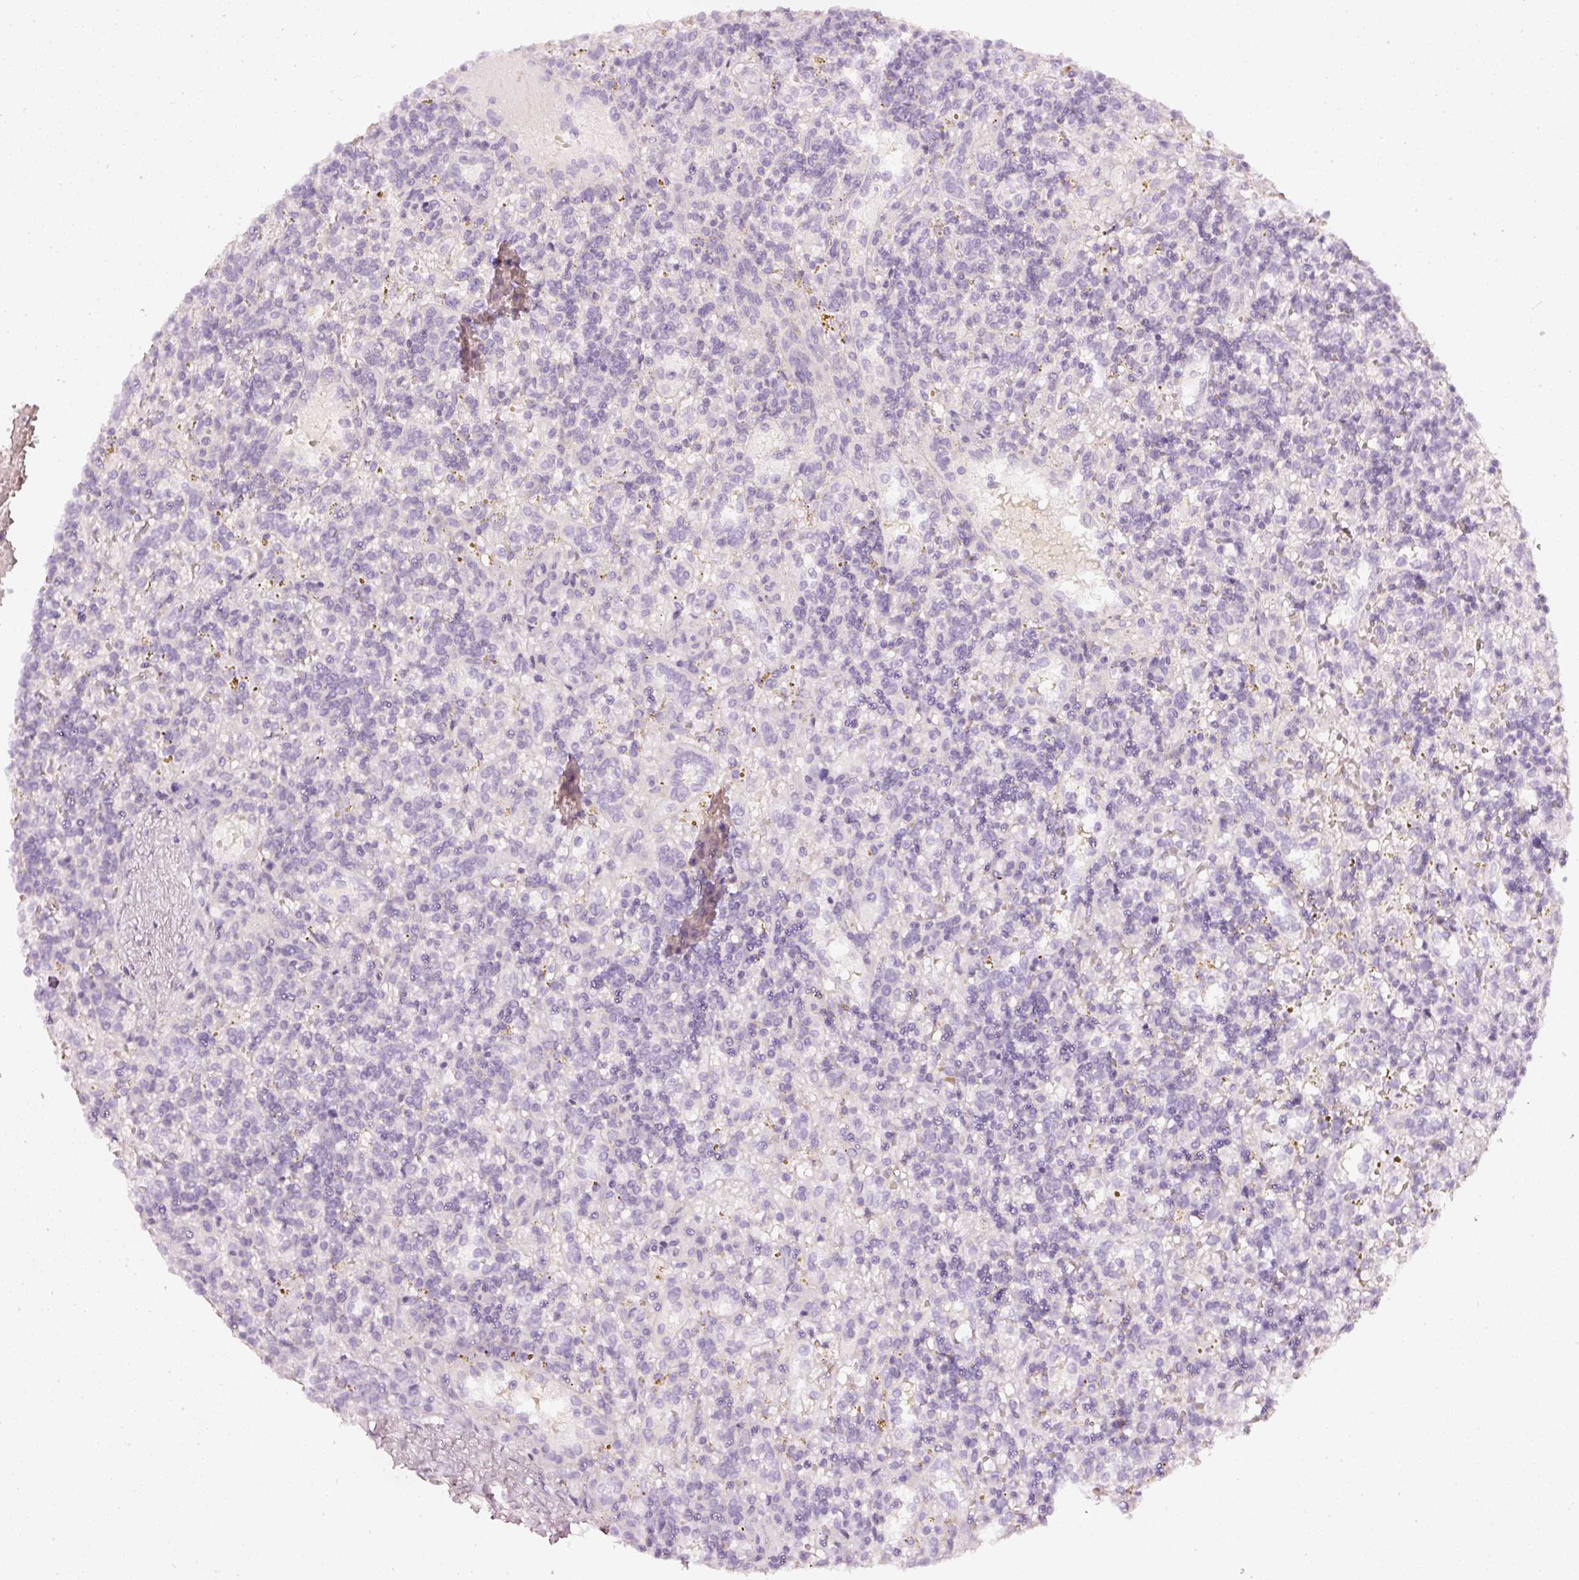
{"staining": {"intensity": "negative", "quantity": "none", "location": "none"}, "tissue": "lymphoma", "cell_type": "Tumor cells", "image_type": "cancer", "snomed": [{"axis": "morphology", "description": "Malignant lymphoma, non-Hodgkin's type, Low grade"}, {"axis": "topography", "description": "Spleen"}], "caption": "Lymphoma was stained to show a protein in brown. There is no significant staining in tumor cells. (Immunohistochemistry, brightfield microscopy, high magnification).", "gene": "CNP", "patient": {"sex": "male", "age": 67}}